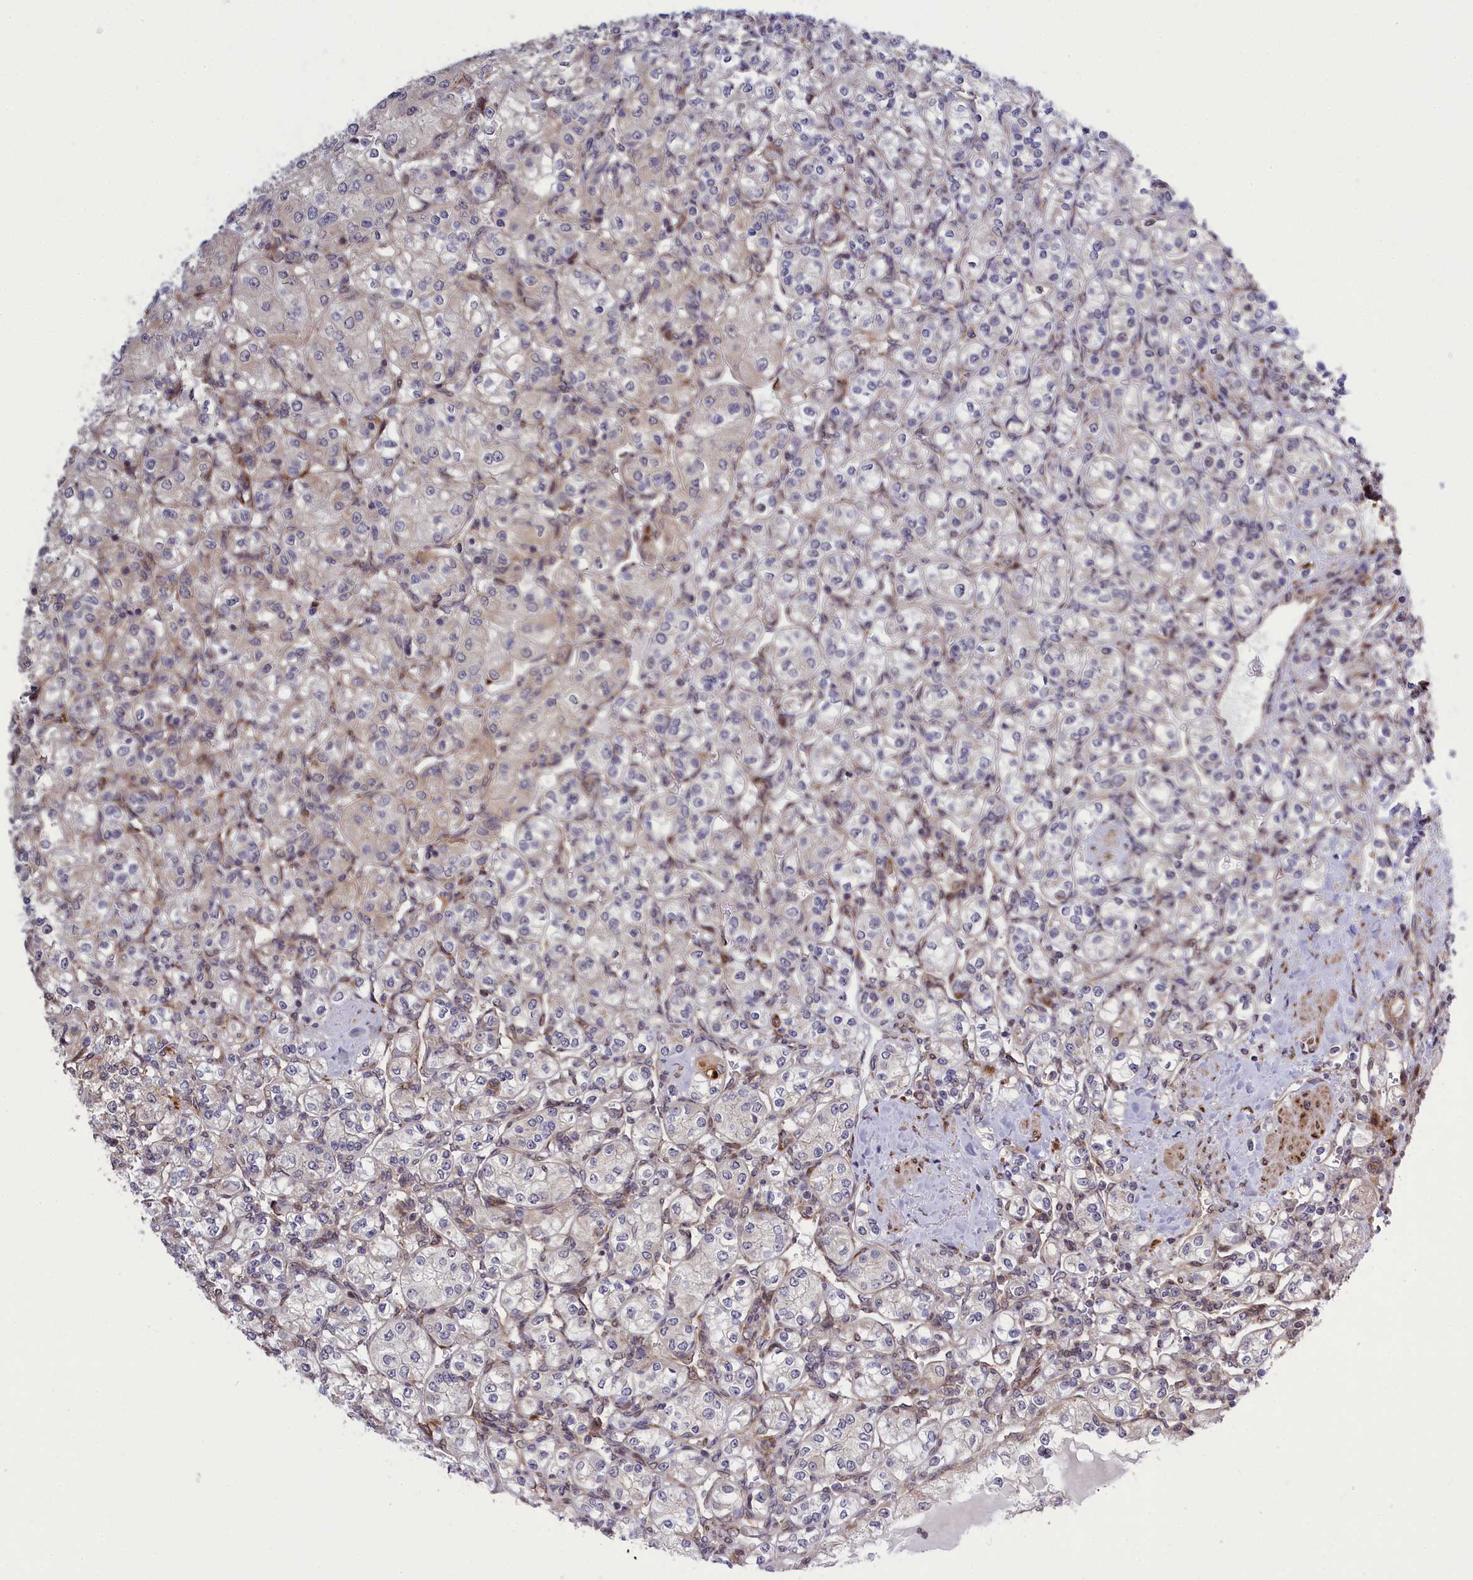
{"staining": {"intensity": "negative", "quantity": "none", "location": "none"}, "tissue": "renal cancer", "cell_type": "Tumor cells", "image_type": "cancer", "snomed": [{"axis": "morphology", "description": "Adenocarcinoma, NOS"}, {"axis": "topography", "description": "Kidney"}], "caption": "High magnification brightfield microscopy of adenocarcinoma (renal) stained with DAB (brown) and counterstained with hematoxylin (blue): tumor cells show no significant expression.", "gene": "DDX60L", "patient": {"sex": "male", "age": 77}}